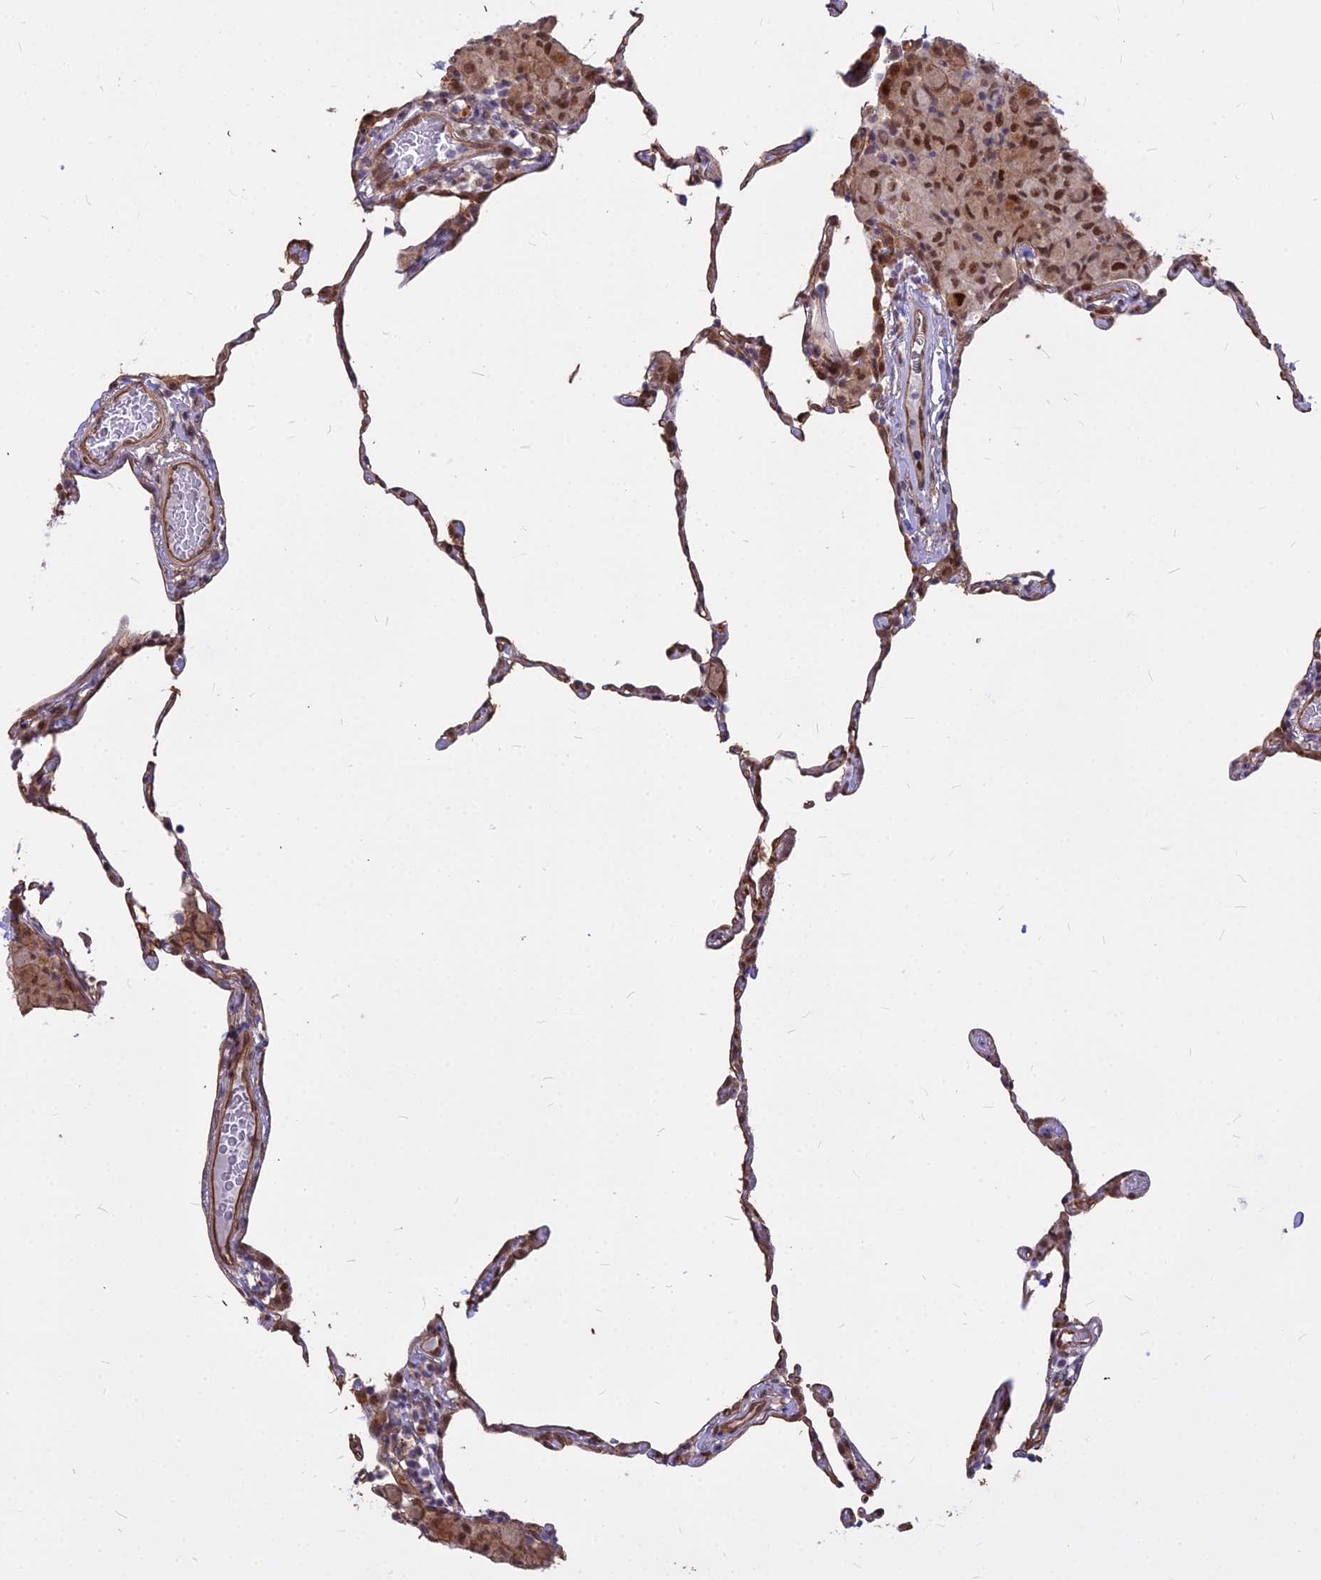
{"staining": {"intensity": "moderate", "quantity": "25%-75%", "location": "nuclear"}, "tissue": "lung", "cell_type": "Alveolar cells", "image_type": "normal", "snomed": [{"axis": "morphology", "description": "Normal tissue, NOS"}, {"axis": "topography", "description": "Lung"}], "caption": "Protein staining of normal lung exhibits moderate nuclear positivity in approximately 25%-75% of alveolar cells. (Brightfield microscopy of DAB IHC at high magnification).", "gene": "ALG10B", "patient": {"sex": "female", "age": 57}}